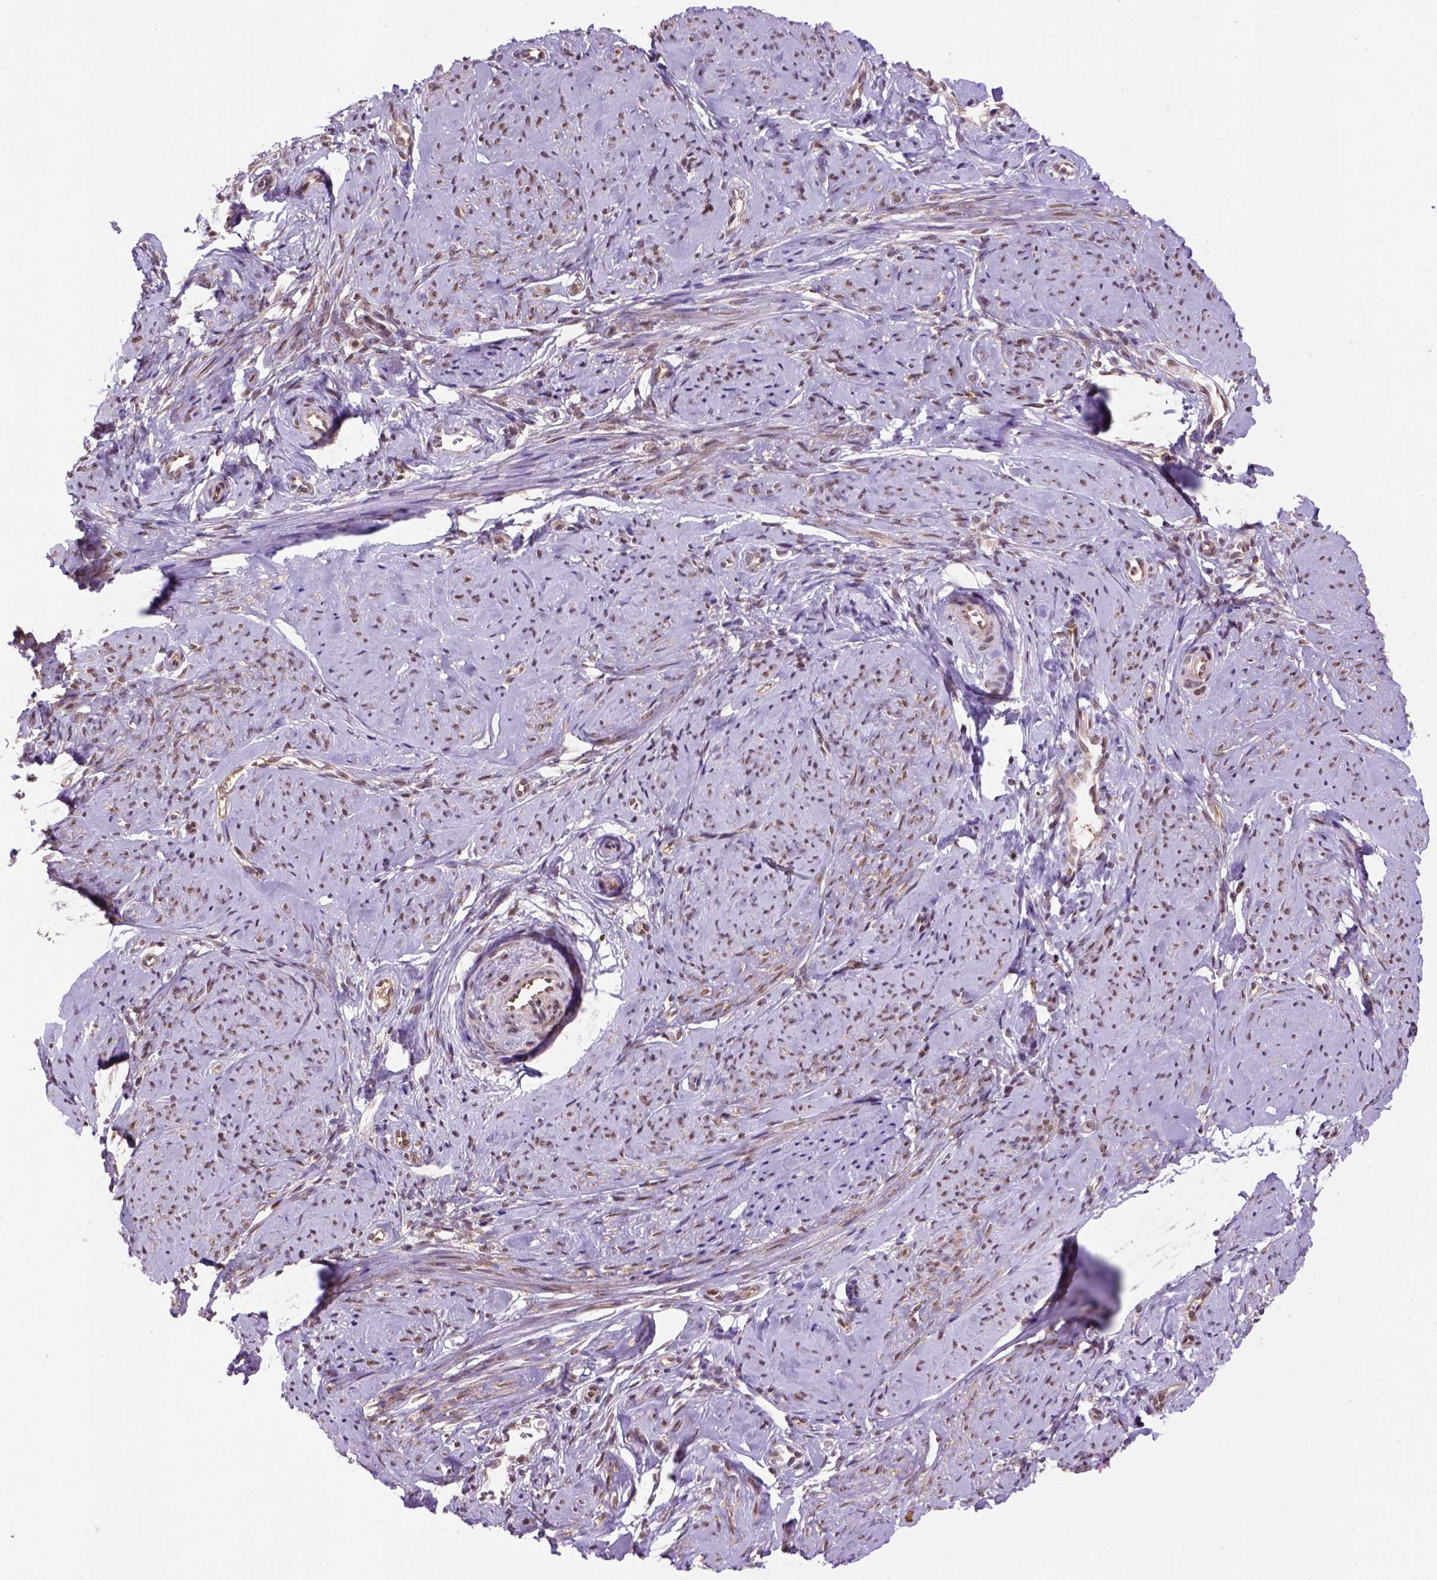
{"staining": {"intensity": "strong", "quantity": ">75%", "location": "nuclear"}, "tissue": "smooth muscle", "cell_type": "Smooth muscle cells", "image_type": "normal", "snomed": [{"axis": "morphology", "description": "Normal tissue, NOS"}, {"axis": "topography", "description": "Smooth muscle"}], "caption": "A high-resolution image shows IHC staining of normal smooth muscle, which reveals strong nuclear expression in approximately >75% of smooth muscle cells.", "gene": "PSMC2", "patient": {"sex": "female", "age": 48}}